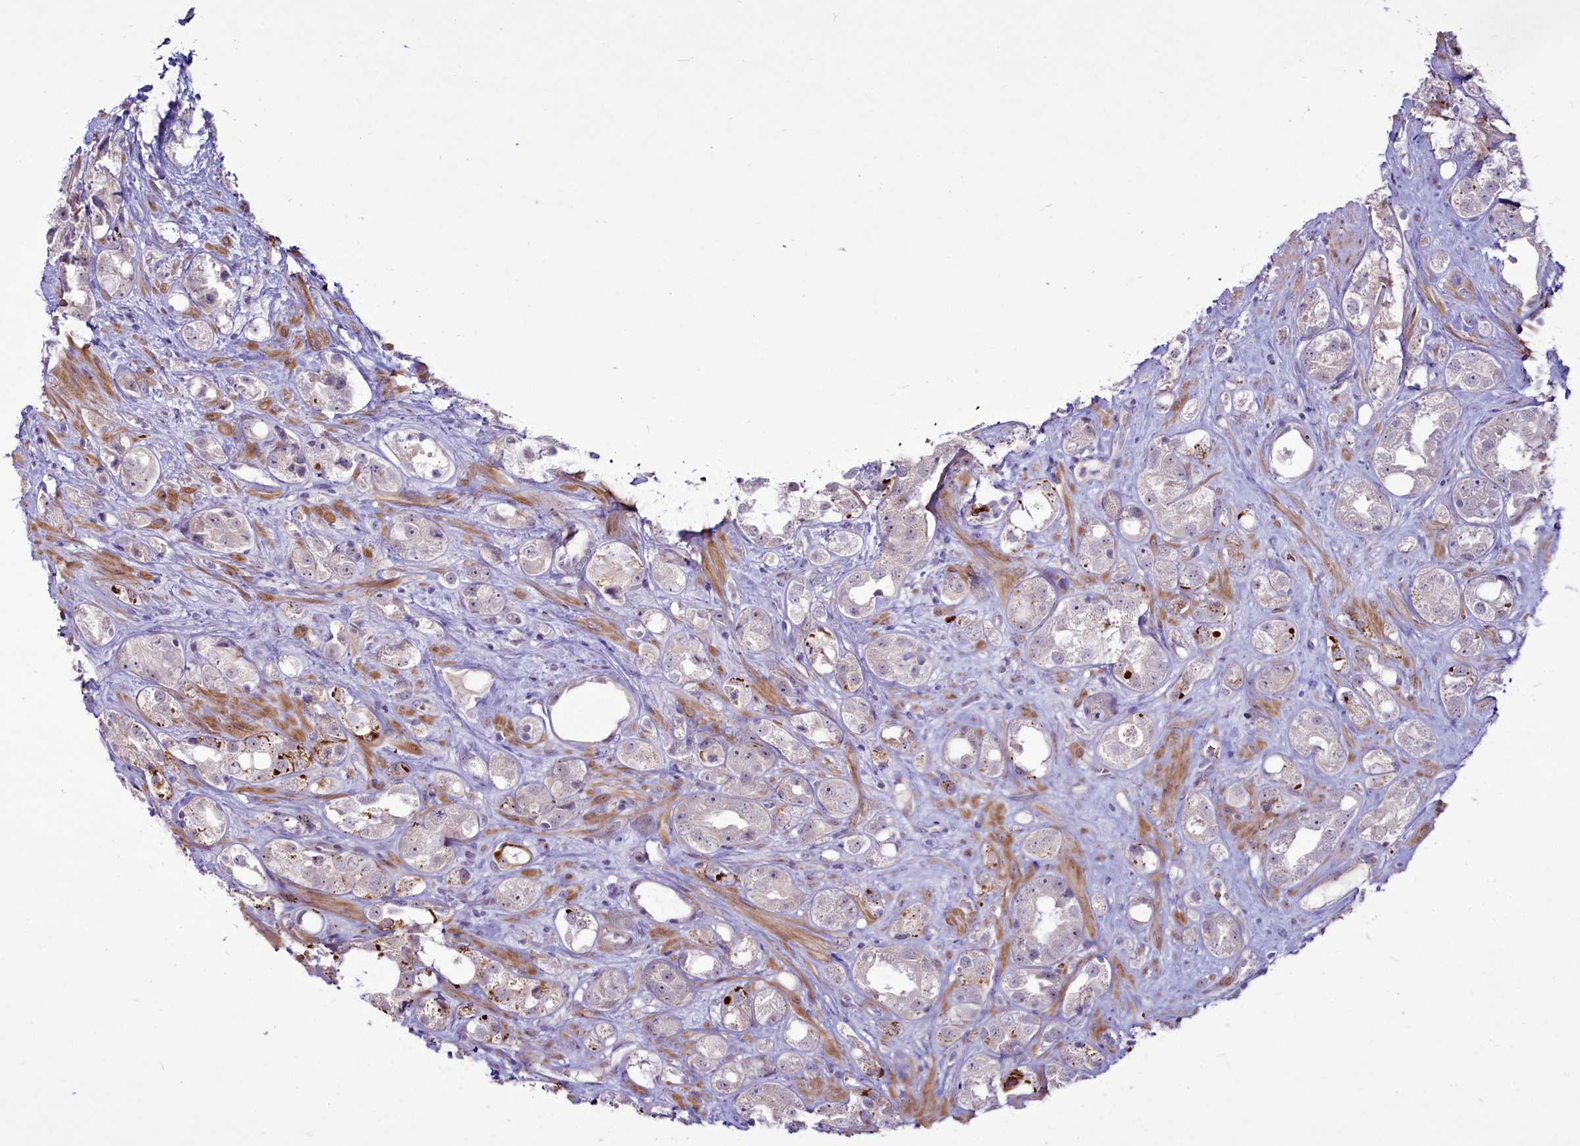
{"staining": {"intensity": "negative", "quantity": "none", "location": "none"}, "tissue": "prostate cancer", "cell_type": "Tumor cells", "image_type": "cancer", "snomed": [{"axis": "morphology", "description": "Adenocarcinoma, NOS"}, {"axis": "topography", "description": "Prostate"}], "caption": "Immunohistochemical staining of prostate cancer (adenocarcinoma) exhibits no significant staining in tumor cells.", "gene": "SUSD3", "patient": {"sex": "male", "age": 79}}